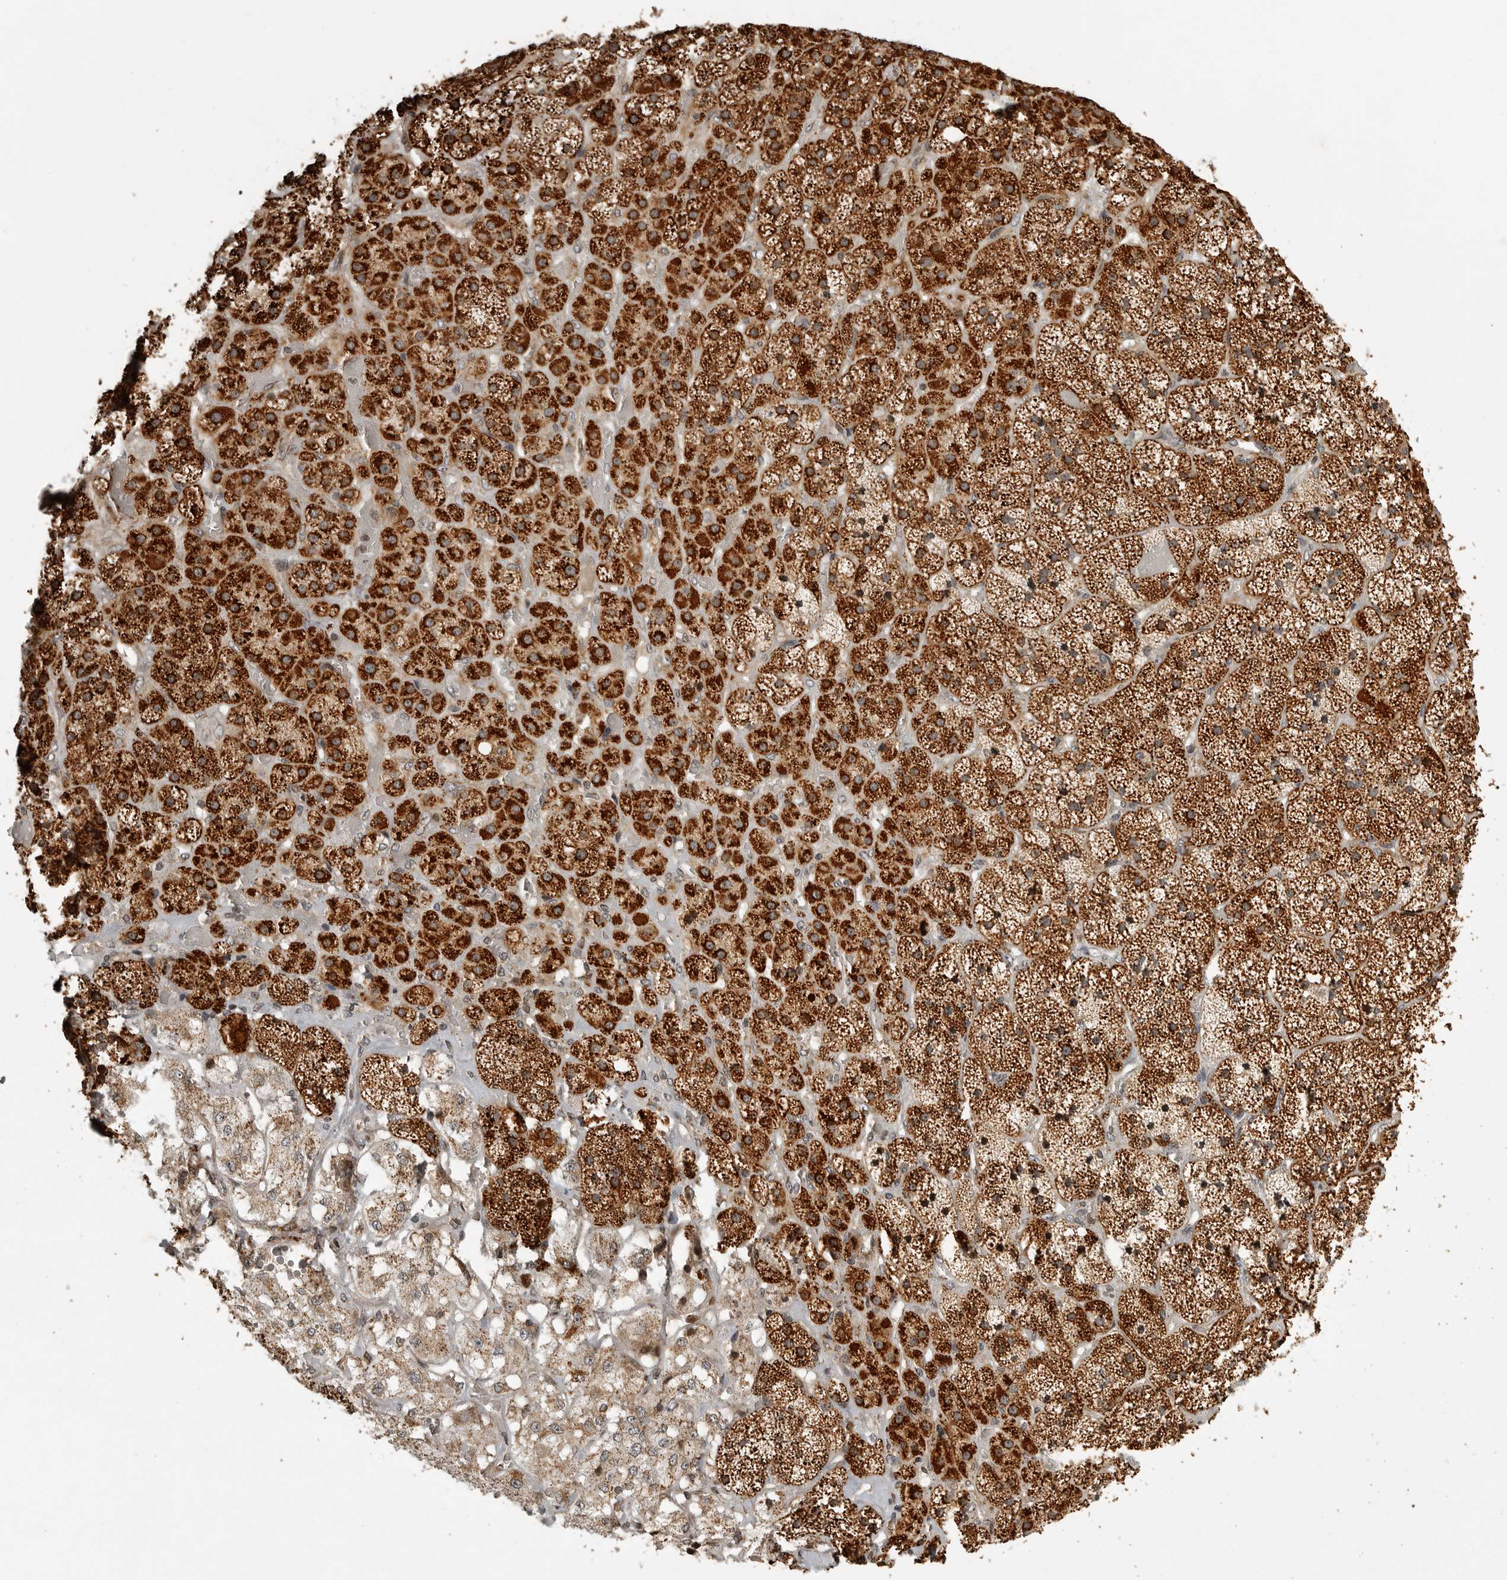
{"staining": {"intensity": "strong", "quantity": ">75%", "location": "cytoplasmic/membranous"}, "tissue": "adrenal gland", "cell_type": "Glandular cells", "image_type": "normal", "snomed": [{"axis": "morphology", "description": "Normal tissue, NOS"}, {"axis": "topography", "description": "Adrenal gland"}], "caption": "A brown stain highlights strong cytoplasmic/membranous staining of a protein in glandular cells of normal human adrenal gland. Using DAB (3,3'-diaminobenzidine) (brown) and hematoxylin (blue) stains, captured at high magnification using brightfield microscopy.", "gene": "NARS2", "patient": {"sex": "male", "age": 57}}